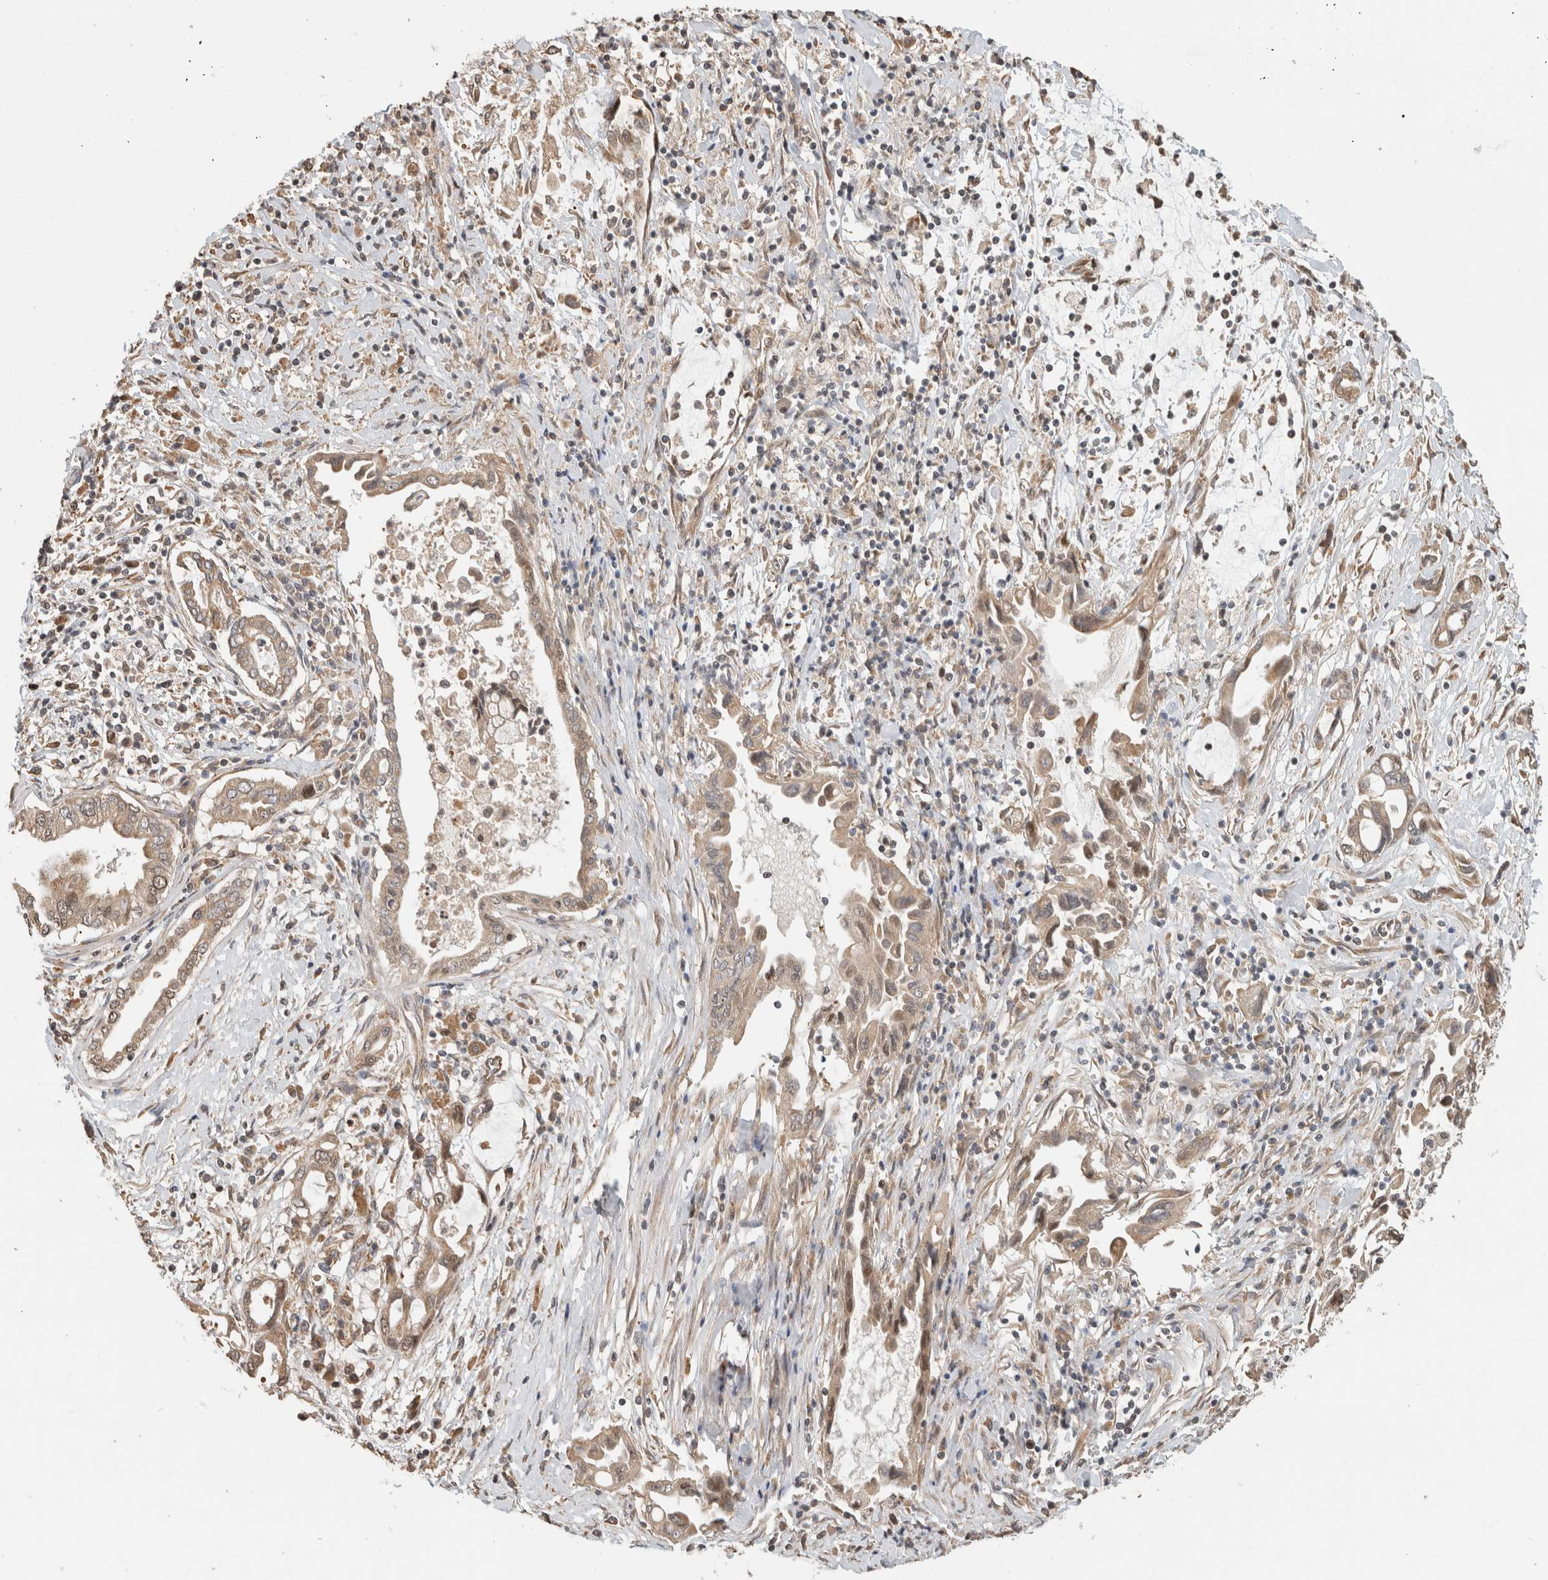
{"staining": {"intensity": "weak", "quantity": ">75%", "location": "cytoplasmic/membranous"}, "tissue": "pancreatic cancer", "cell_type": "Tumor cells", "image_type": "cancer", "snomed": [{"axis": "morphology", "description": "Adenocarcinoma, NOS"}, {"axis": "topography", "description": "Pancreas"}], "caption": "Pancreatic adenocarcinoma was stained to show a protein in brown. There is low levels of weak cytoplasmic/membranous expression in approximately >75% of tumor cells.", "gene": "GINS4", "patient": {"sex": "female", "age": 57}}